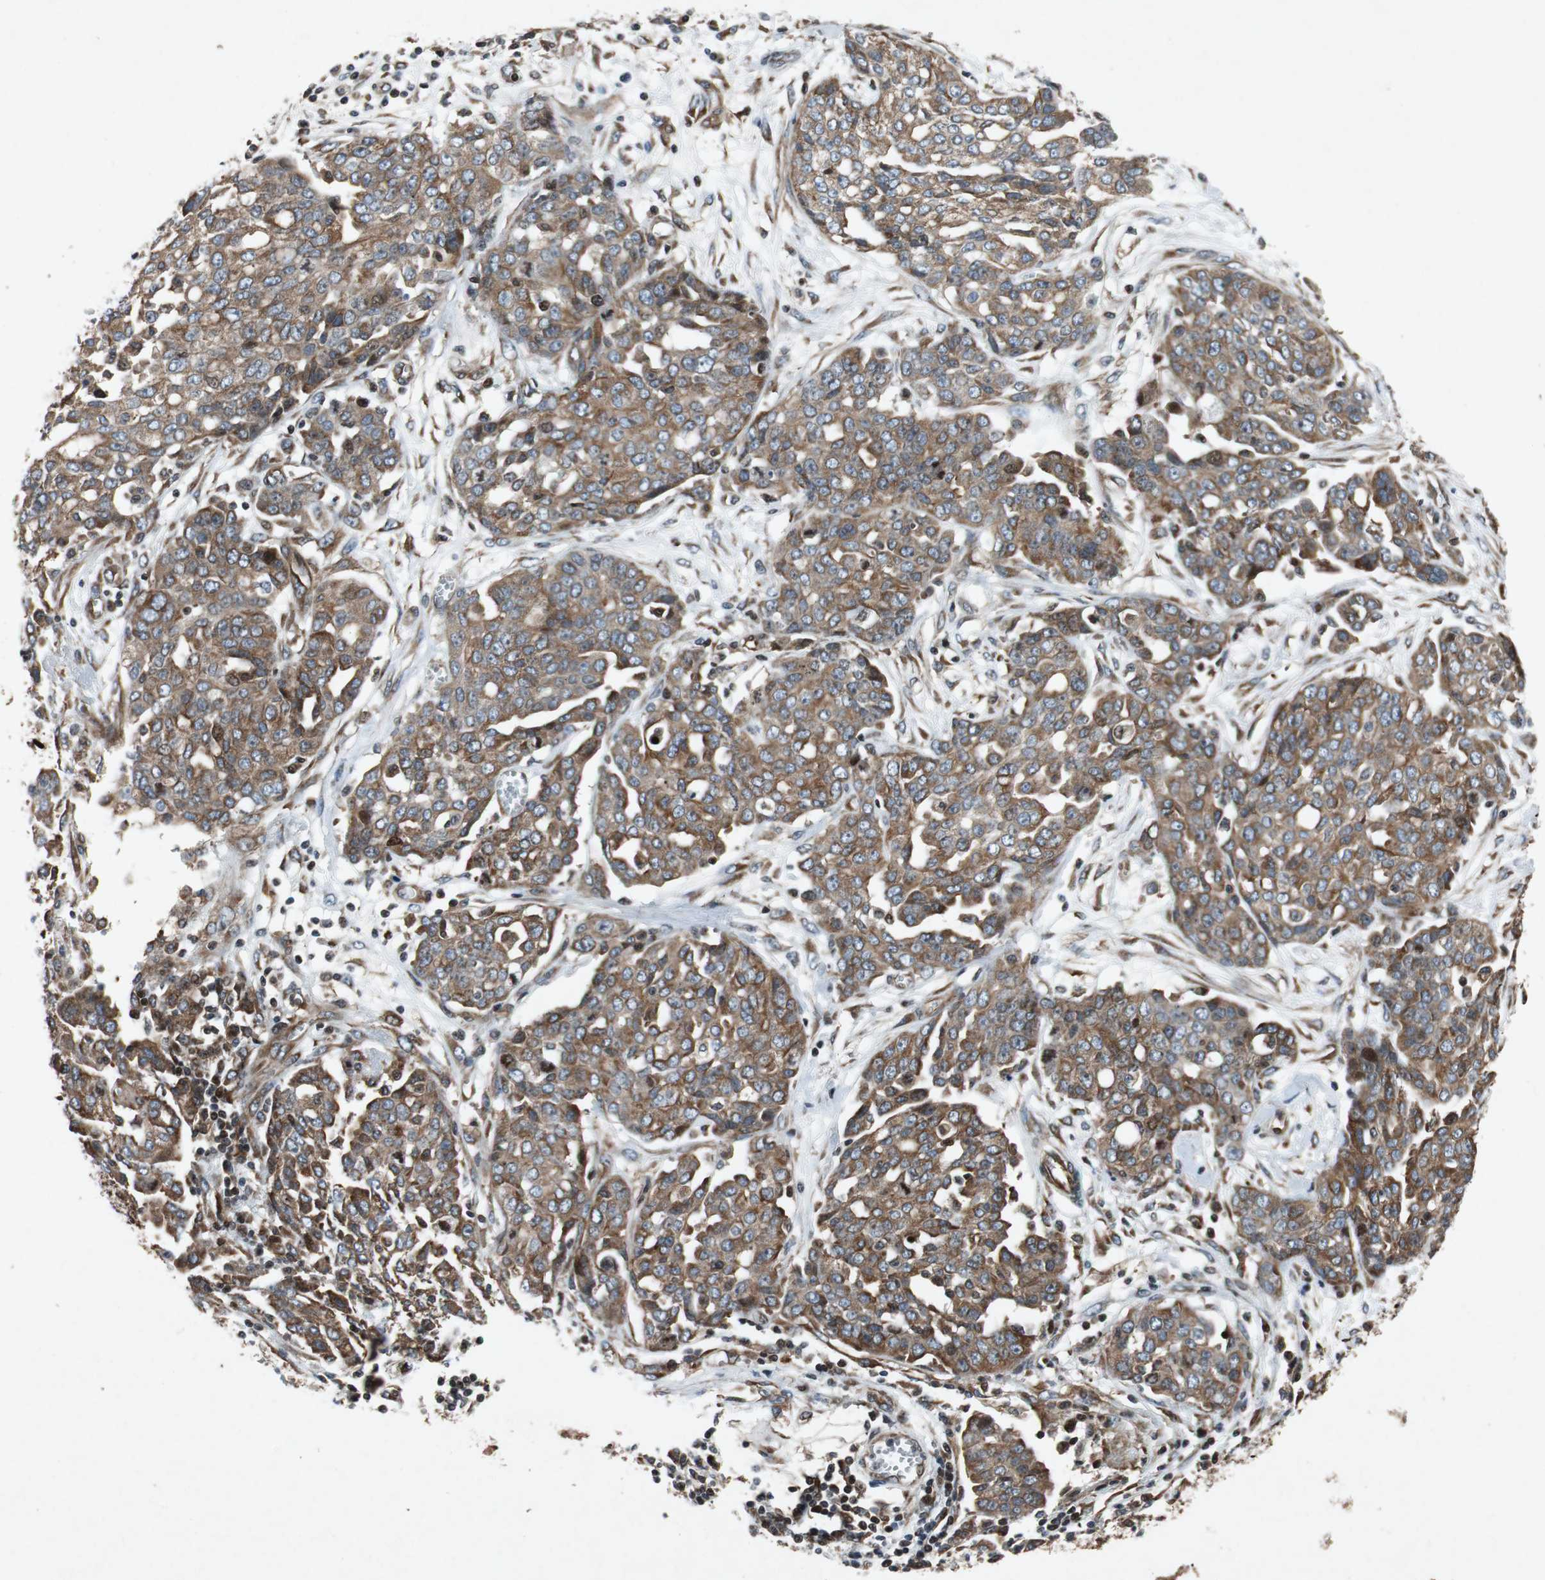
{"staining": {"intensity": "moderate", "quantity": ">75%", "location": "cytoplasmic/membranous"}, "tissue": "ovarian cancer", "cell_type": "Tumor cells", "image_type": "cancer", "snomed": [{"axis": "morphology", "description": "Cystadenocarcinoma, serous, NOS"}, {"axis": "topography", "description": "Soft tissue"}, {"axis": "topography", "description": "Ovary"}], "caption": "Human ovarian cancer (serous cystadenocarcinoma) stained with a brown dye demonstrates moderate cytoplasmic/membranous positive positivity in approximately >75% of tumor cells.", "gene": "TUBA4A", "patient": {"sex": "female", "age": 57}}